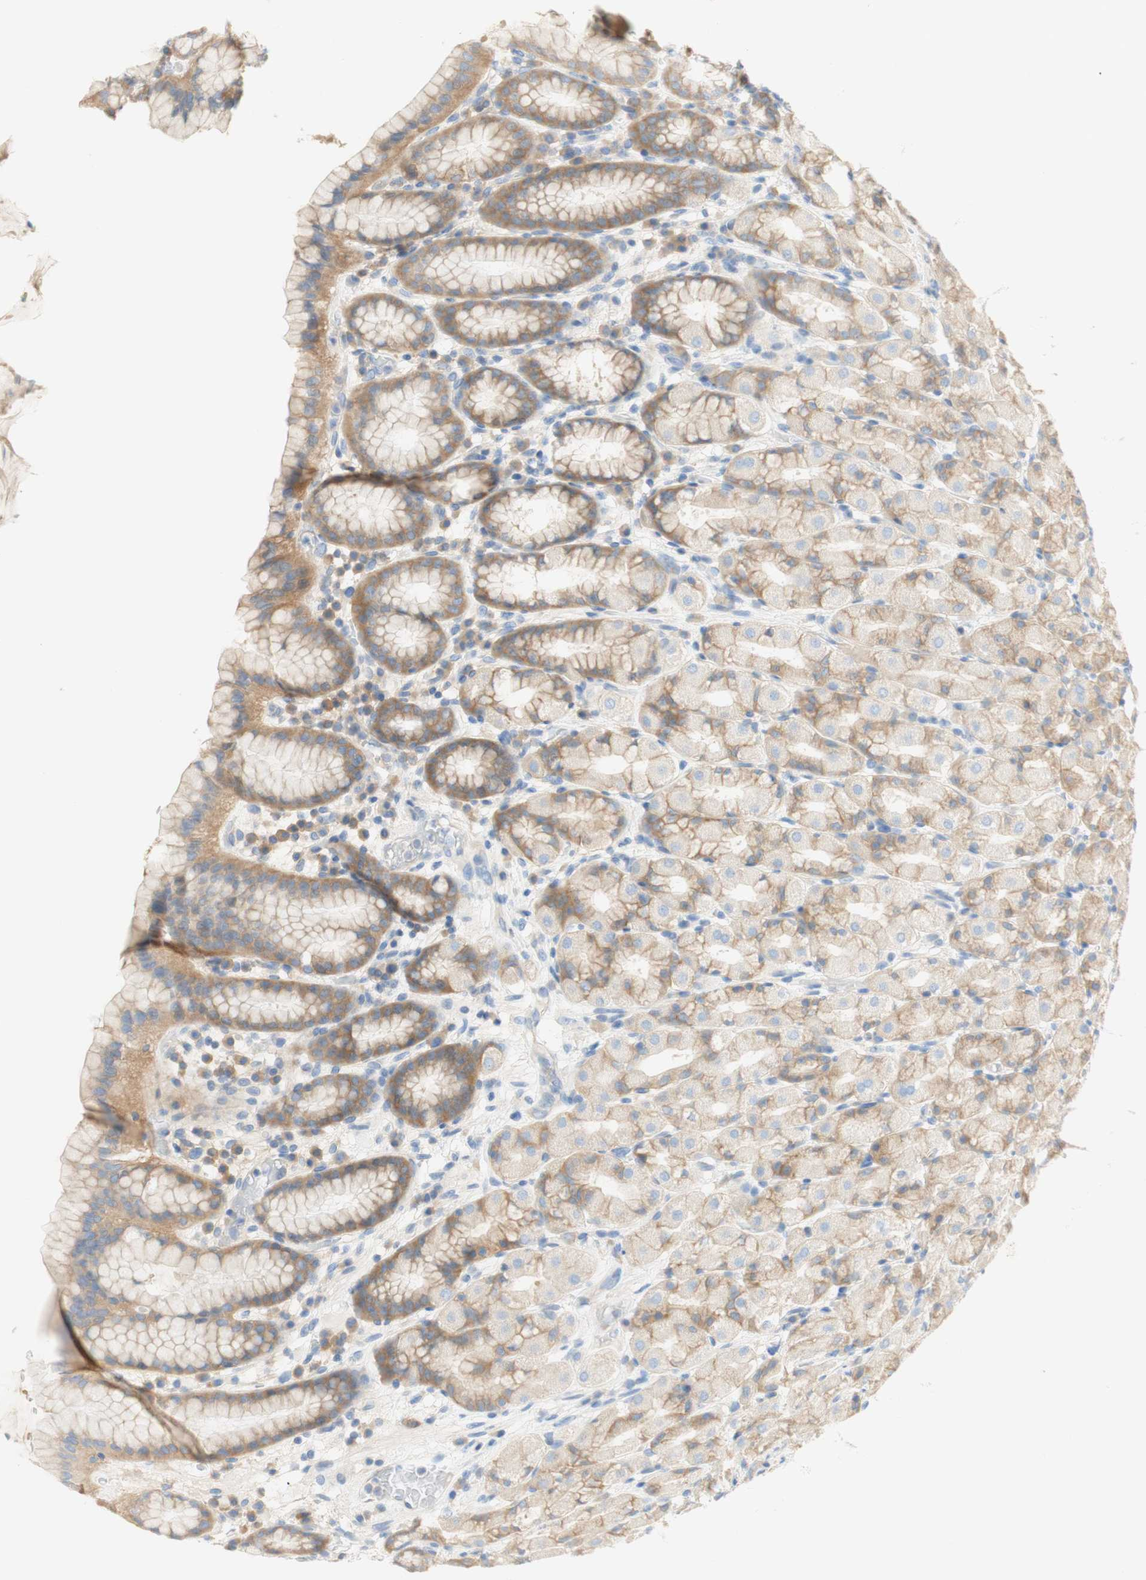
{"staining": {"intensity": "moderate", "quantity": "25%-75%", "location": "cytoplasmic/membranous"}, "tissue": "stomach", "cell_type": "Glandular cells", "image_type": "normal", "snomed": [{"axis": "morphology", "description": "Normal tissue, NOS"}, {"axis": "topography", "description": "Stomach, upper"}], "caption": "A medium amount of moderate cytoplasmic/membranous expression is present in about 25%-75% of glandular cells in normal stomach. Ihc stains the protein of interest in brown and the nuclei are stained blue.", "gene": "ATP2B1", "patient": {"sex": "male", "age": 68}}